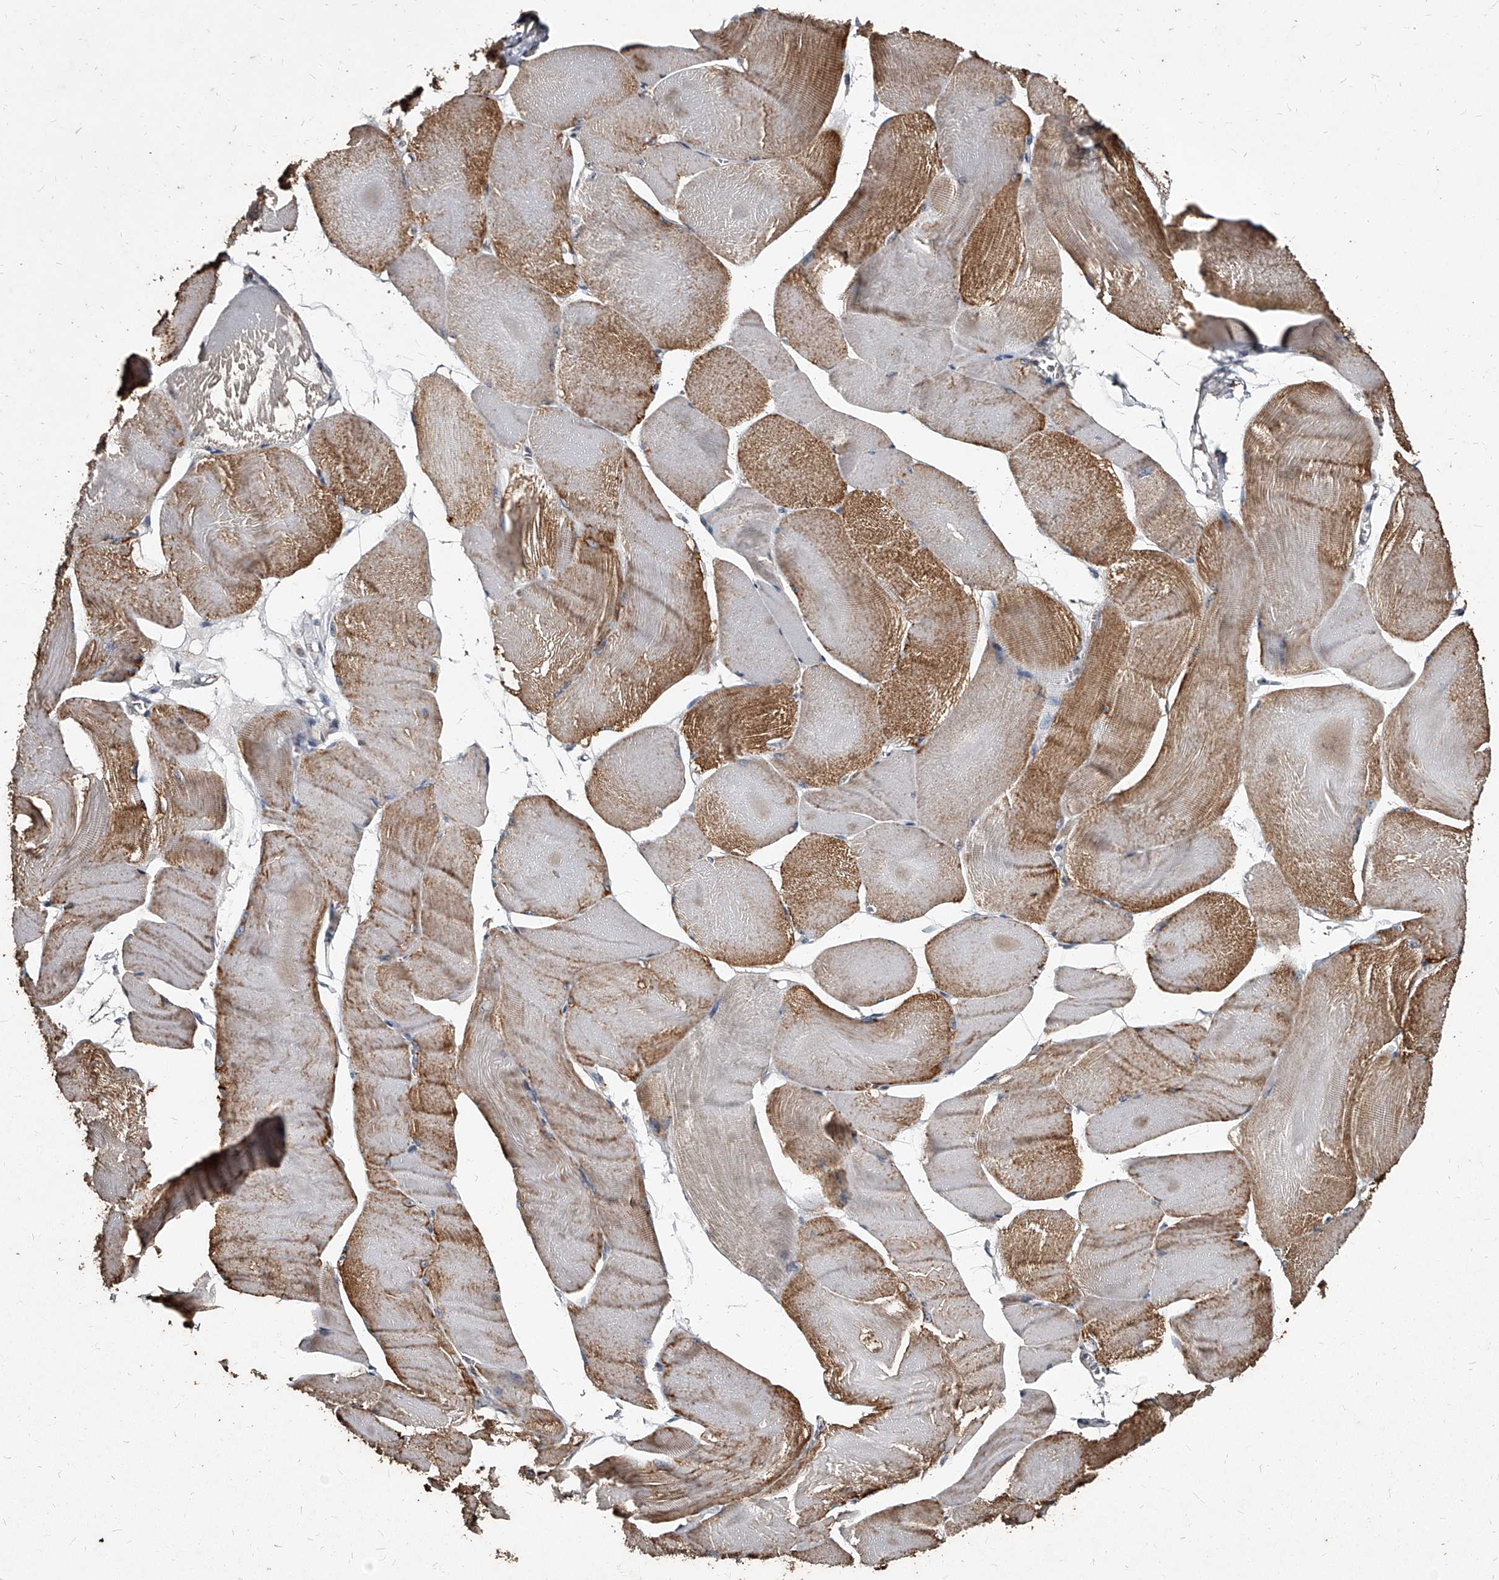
{"staining": {"intensity": "moderate", "quantity": "25%-75%", "location": "cytoplasmic/membranous"}, "tissue": "skeletal muscle", "cell_type": "Myocytes", "image_type": "normal", "snomed": [{"axis": "morphology", "description": "Normal tissue, NOS"}, {"axis": "morphology", "description": "Basal cell carcinoma"}, {"axis": "topography", "description": "Skeletal muscle"}], "caption": "Immunohistochemical staining of unremarkable human skeletal muscle reveals medium levels of moderate cytoplasmic/membranous expression in approximately 25%-75% of myocytes.", "gene": "GPR183", "patient": {"sex": "female", "age": 64}}